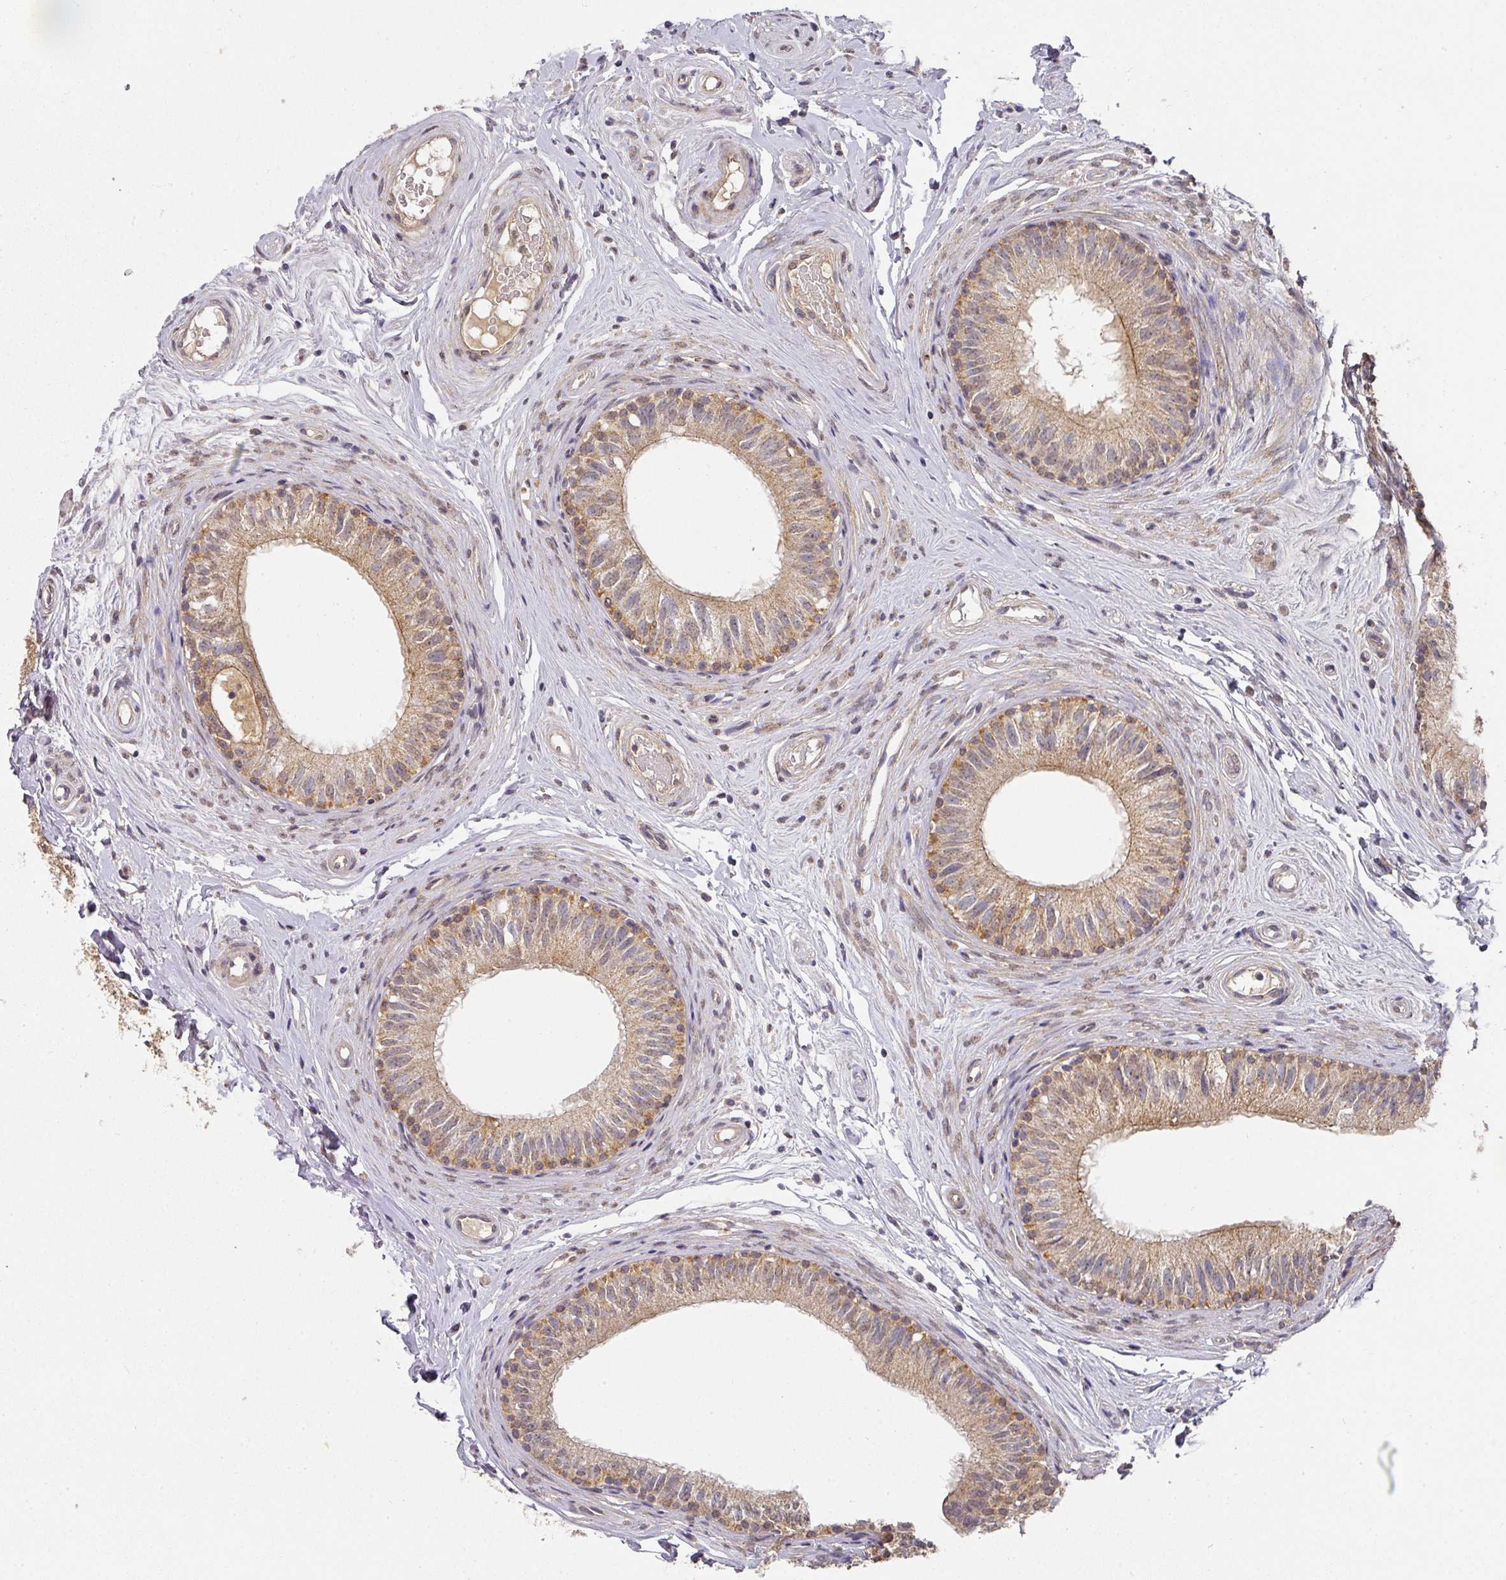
{"staining": {"intensity": "moderate", "quantity": ">75%", "location": "cytoplasmic/membranous"}, "tissue": "epididymis", "cell_type": "Glandular cells", "image_type": "normal", "snomed": [{"axis": "morphology", "description": "Normal tissue, NOS"}, {"axis": "morphology", "description": "Seminoma, NOS"}, {"axis": "topography", "description": "Testis"}, {"axis": "topography", "description": "Epididymis"}], "caption": "Epididymis stained with immunohistochemistry displays moderate cytoplasmic/membranous expression in approximately >75% of glandular cells.", "gene": "EXTL3", "patient": {"sex": "male", "age": 45}}